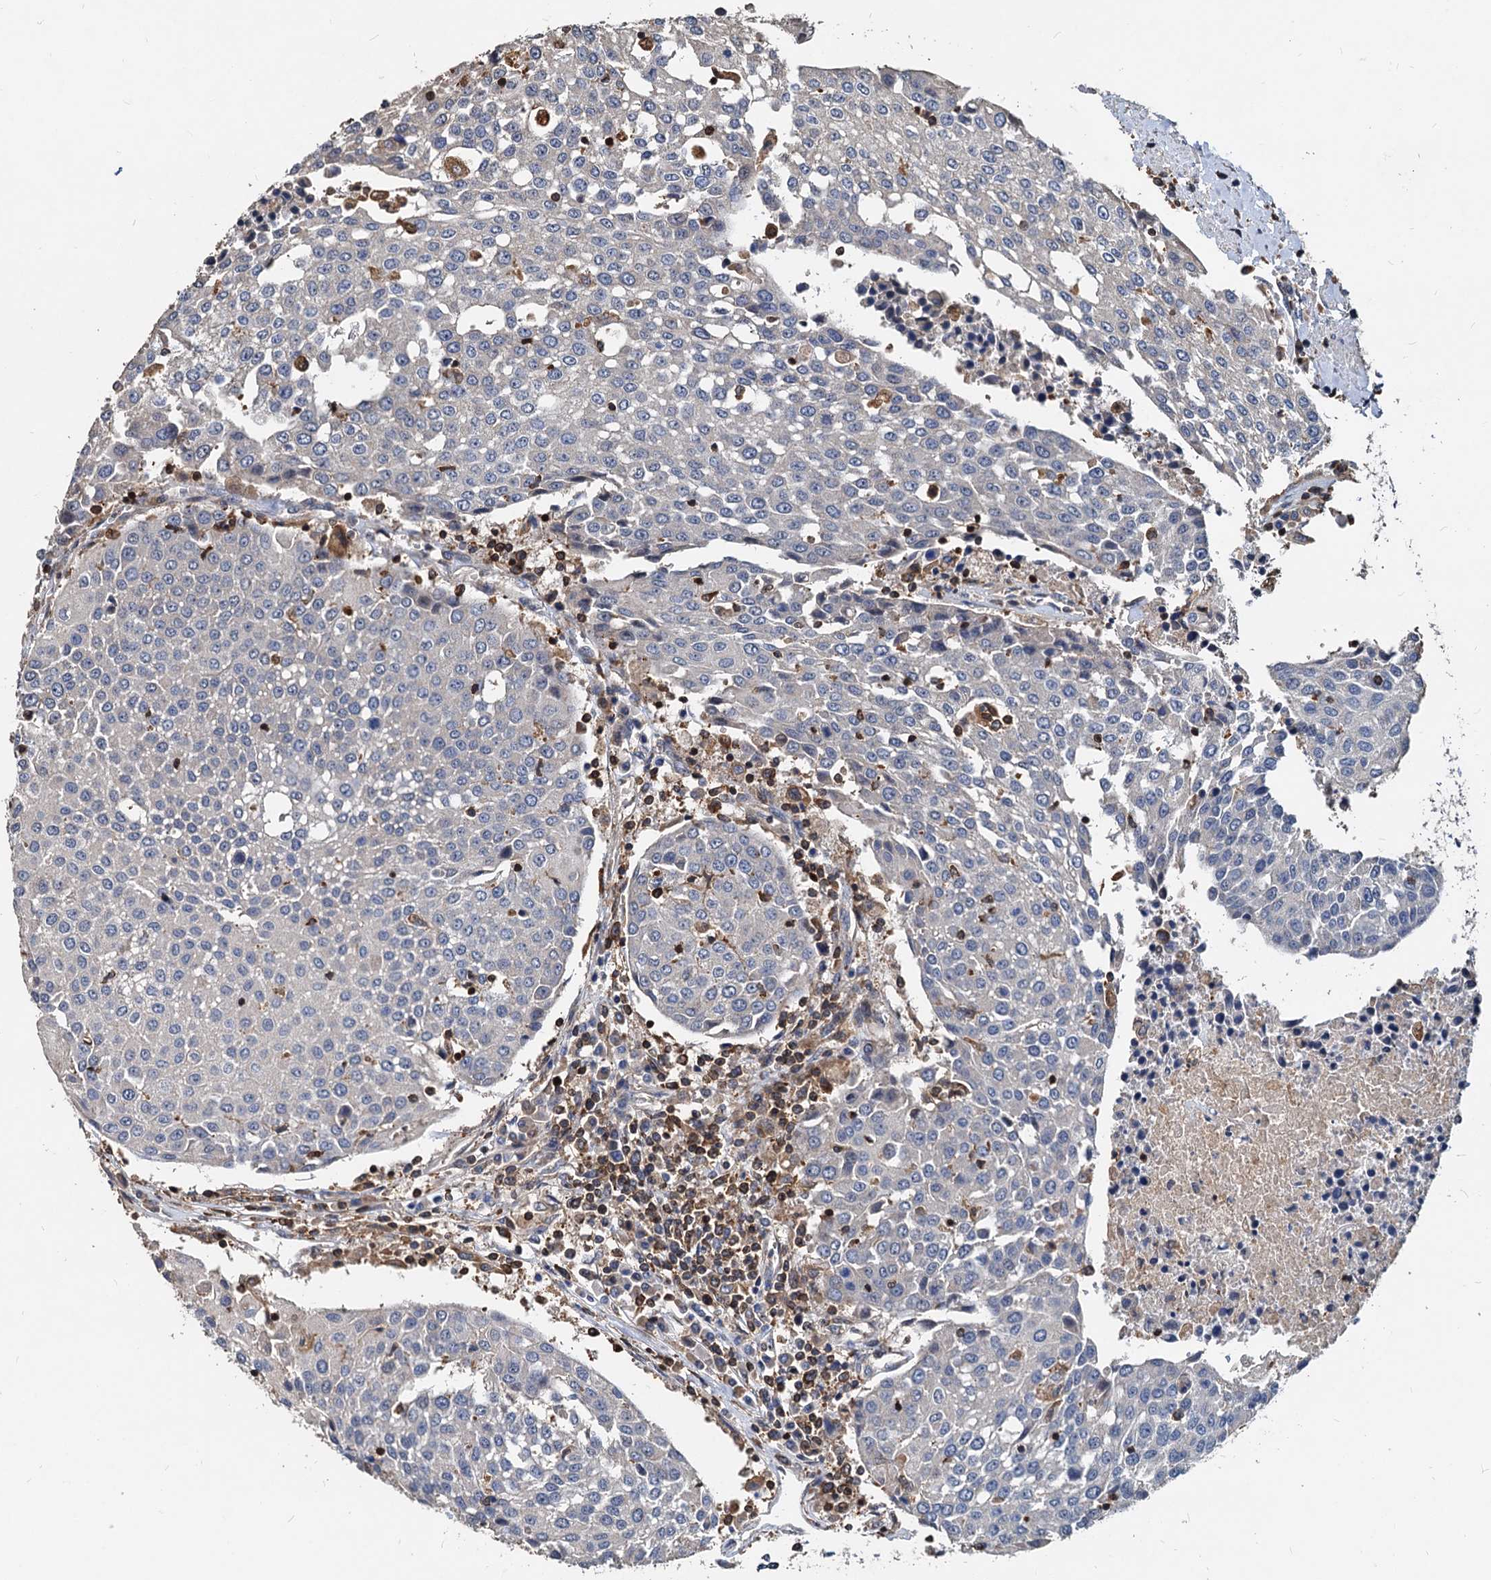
{"staining": {"intensity": "negative", "quantity": "none", "location": "none"}, "tissue": "urothelial cancer", "cell_type": "Tumor cells", "image_type": "cancer", "snomed": [{"axis": "morphology", "description": "Urothelial carcinoma, High grade"}, {"axis": "topography", "description": "Urinary bladder"}], "caption": "This is an immunohistochemistry histopathology image of human urothelial cancer. There is no staining in tumor cells.", "gene": "LCP2", "patient": {"sex": "female", "age": 85}}